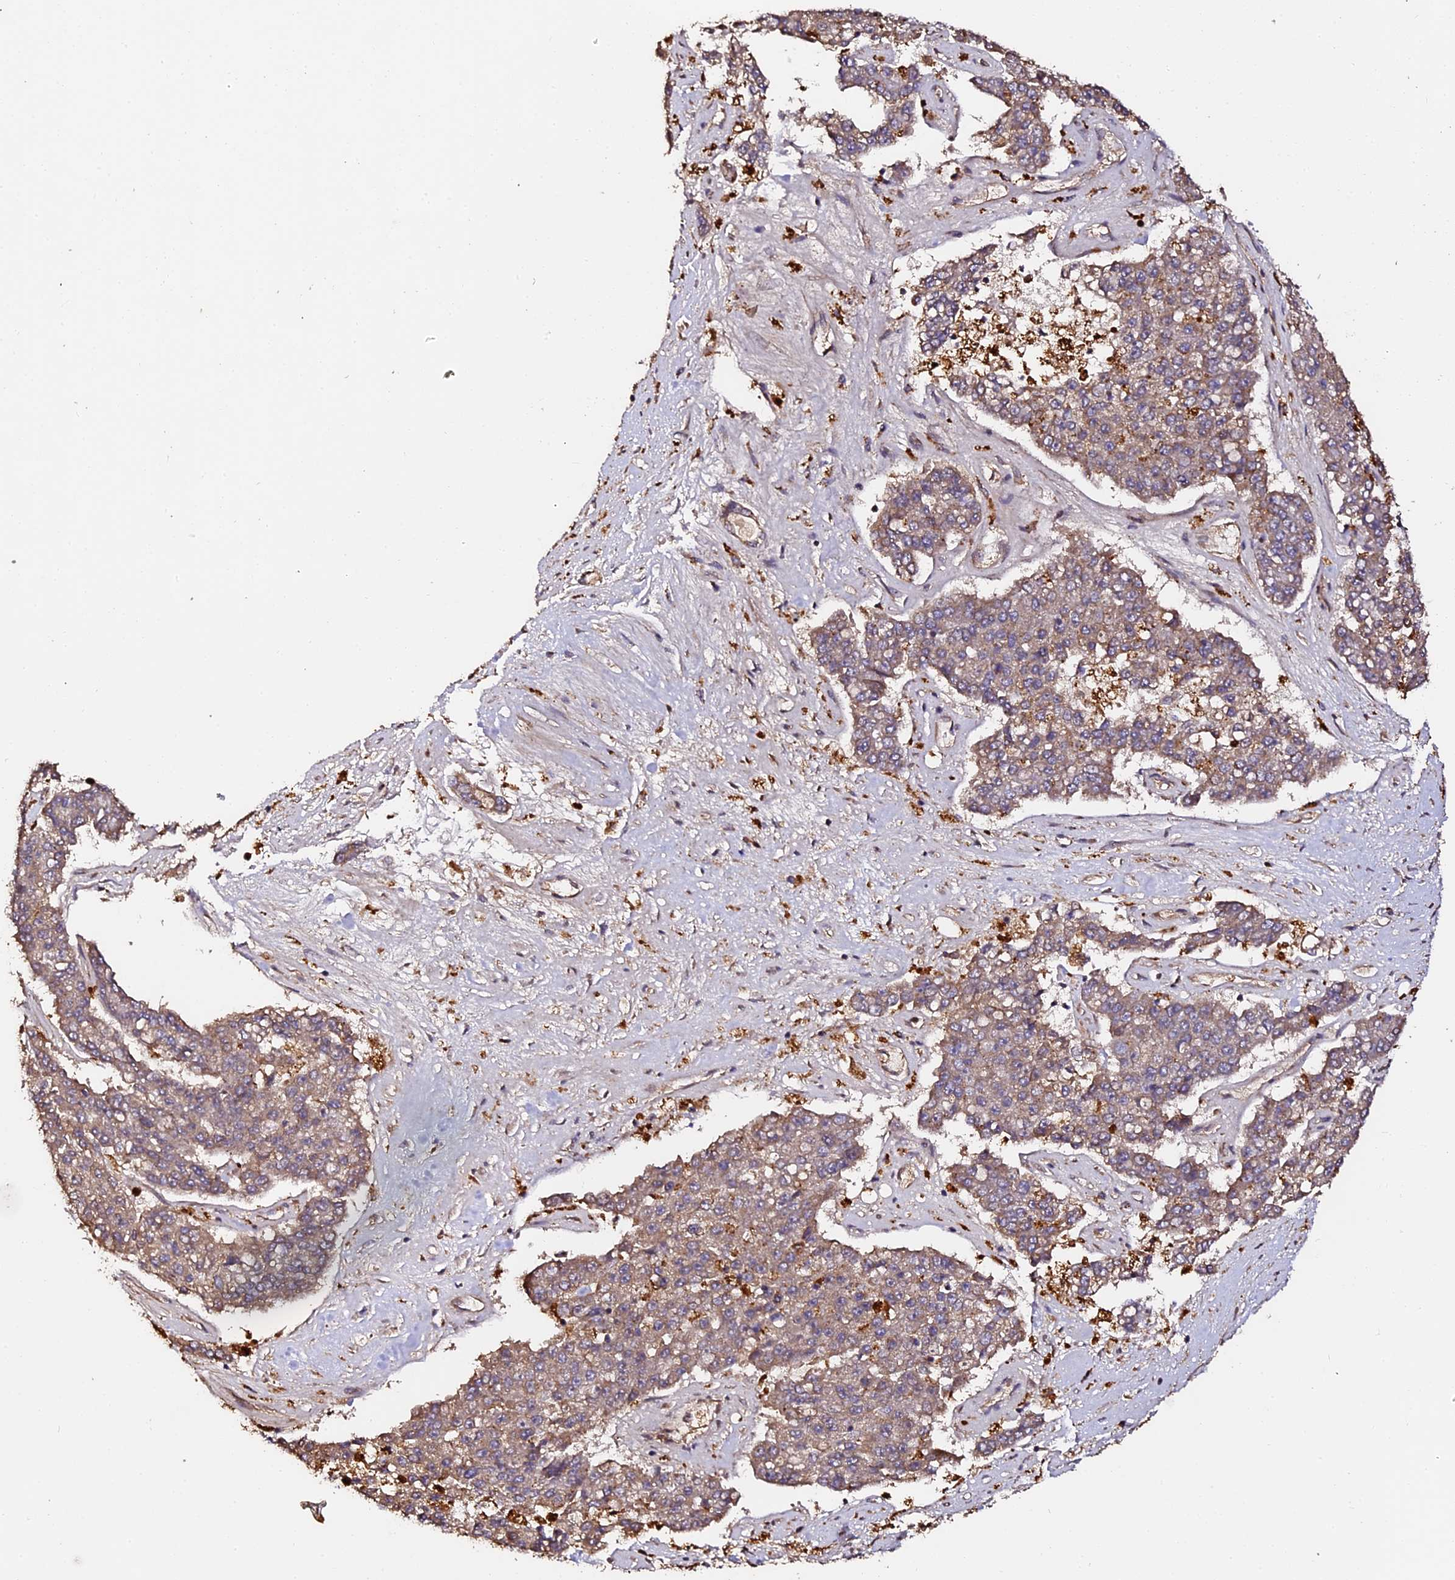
{"staining": {"intensity": "weak", "quantity": "25%-75%", "location": "cytoplasmic/membranous"}, "tissue": "pancreatic cancer", "cell_type": "Tumor cells", "image_type": "cancer", "snomed": [{"axis": "morphology", "description": "Adenocarcinoma, NOS"}, {"axis": "topography", "description": "Pancreas"}], "caption": "Pancreatic adenocarcinoma stained with immunohistochemistry displays weak cytoplasmic/membranous staining in approximately 25%-75% of tumor cells.", "gene": "TDO2", "patient": {"sex": "male", "age": 50}}